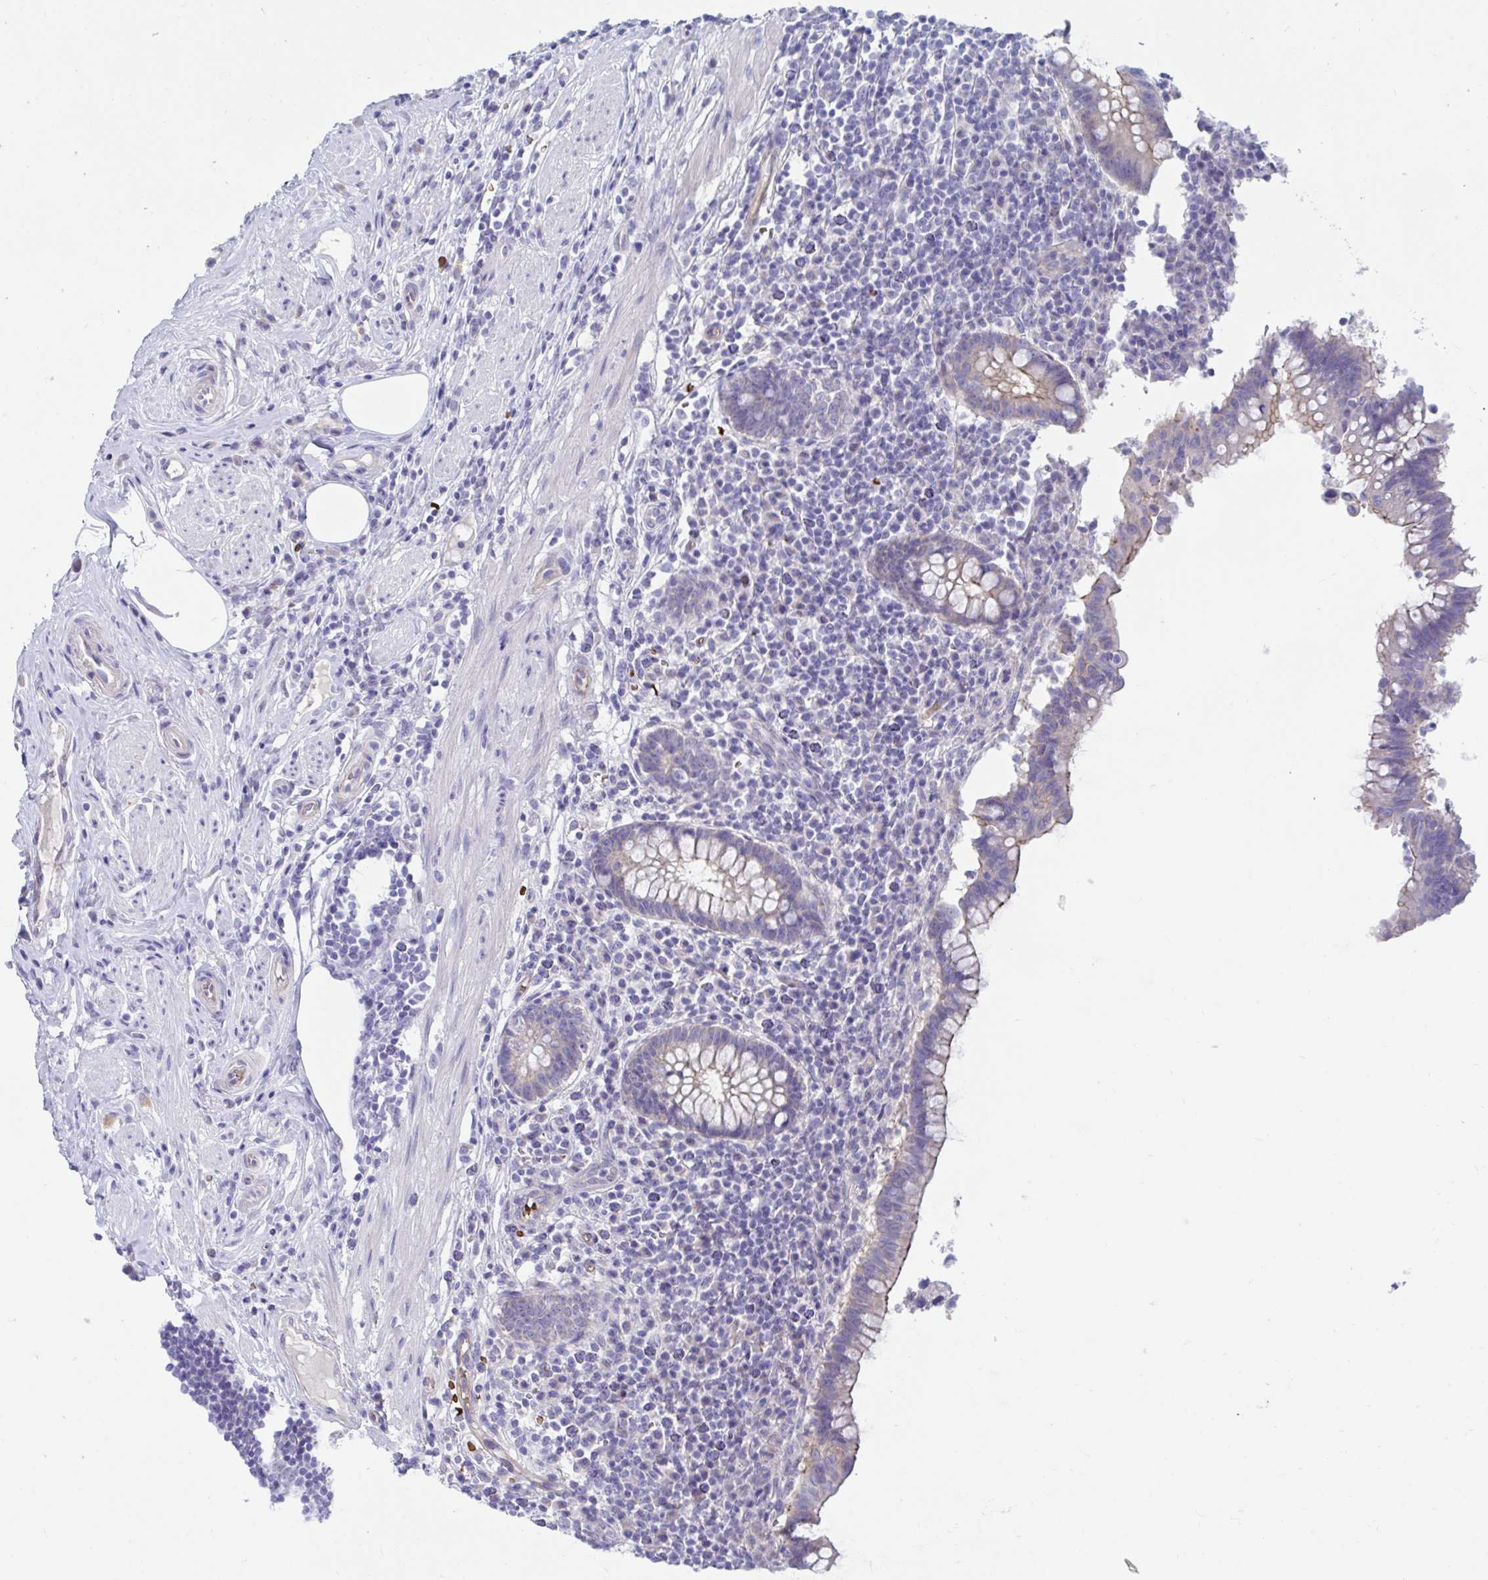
{"staining": {"intensity": "weak", "quantity": "25%-75%", "location": "cytoplasmic/membranous"}, "tissue": "appendix", "cell_type": "Glandular cells", "image_type": "normal", "snomed": [{"axis": "morphology", "description": "Normal tissue, NOS"}, {"axis": "topography", "description": "Appendix"}], "caption": "A brown stain labels weak cytoplasmic/membranous staining of a protein in glandular cells of benign human appendix.", "gene": "TTC30A", "patient": {"sex": "female", "age": 56}}